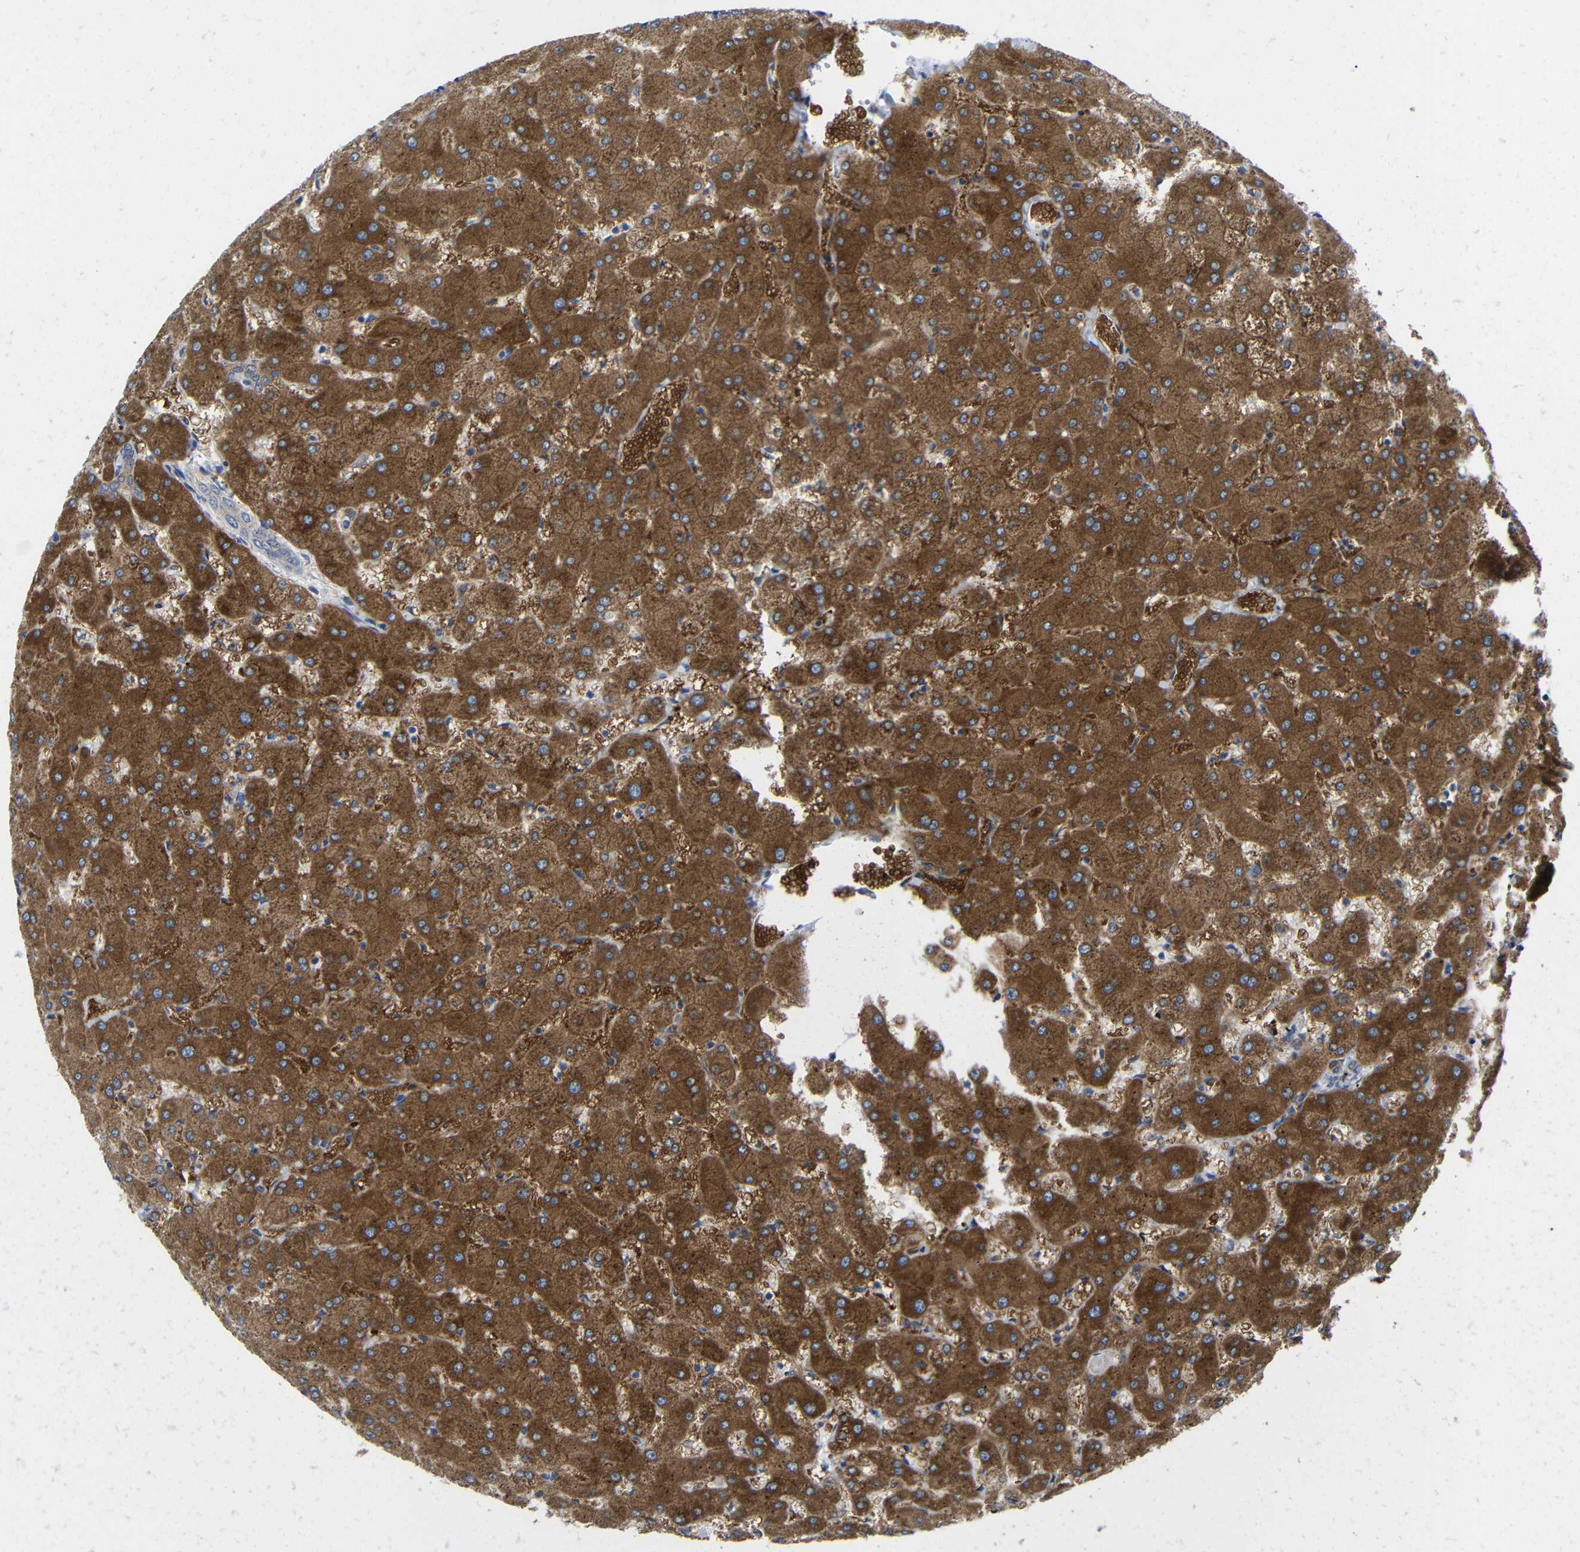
{"staining": {"intensity": "moderate", "quantity": ">75%", "location": "cytoplasmic/membranous"}, "tissue": "liver", "cell_type": "Cholangiocytes", "image_type": "normal", "snomed": [{"axis": "morphology", "description": "Normal tissue, NOS"}, {"axis": "topography", "description": "Liver"}], "caption": "A medium amount of moderate cytoplasmic/membranous staining is present in about >75% of cholangiocytes in benign liver. The staining is performed using DAB (3,3'-diaminobenzidine) brown chromogen to label protein expression. The nuclei are counter-stained blue using hematoxylin.", "gene": "CMTM1", "patient": {"sex": "female", "age": 63}}